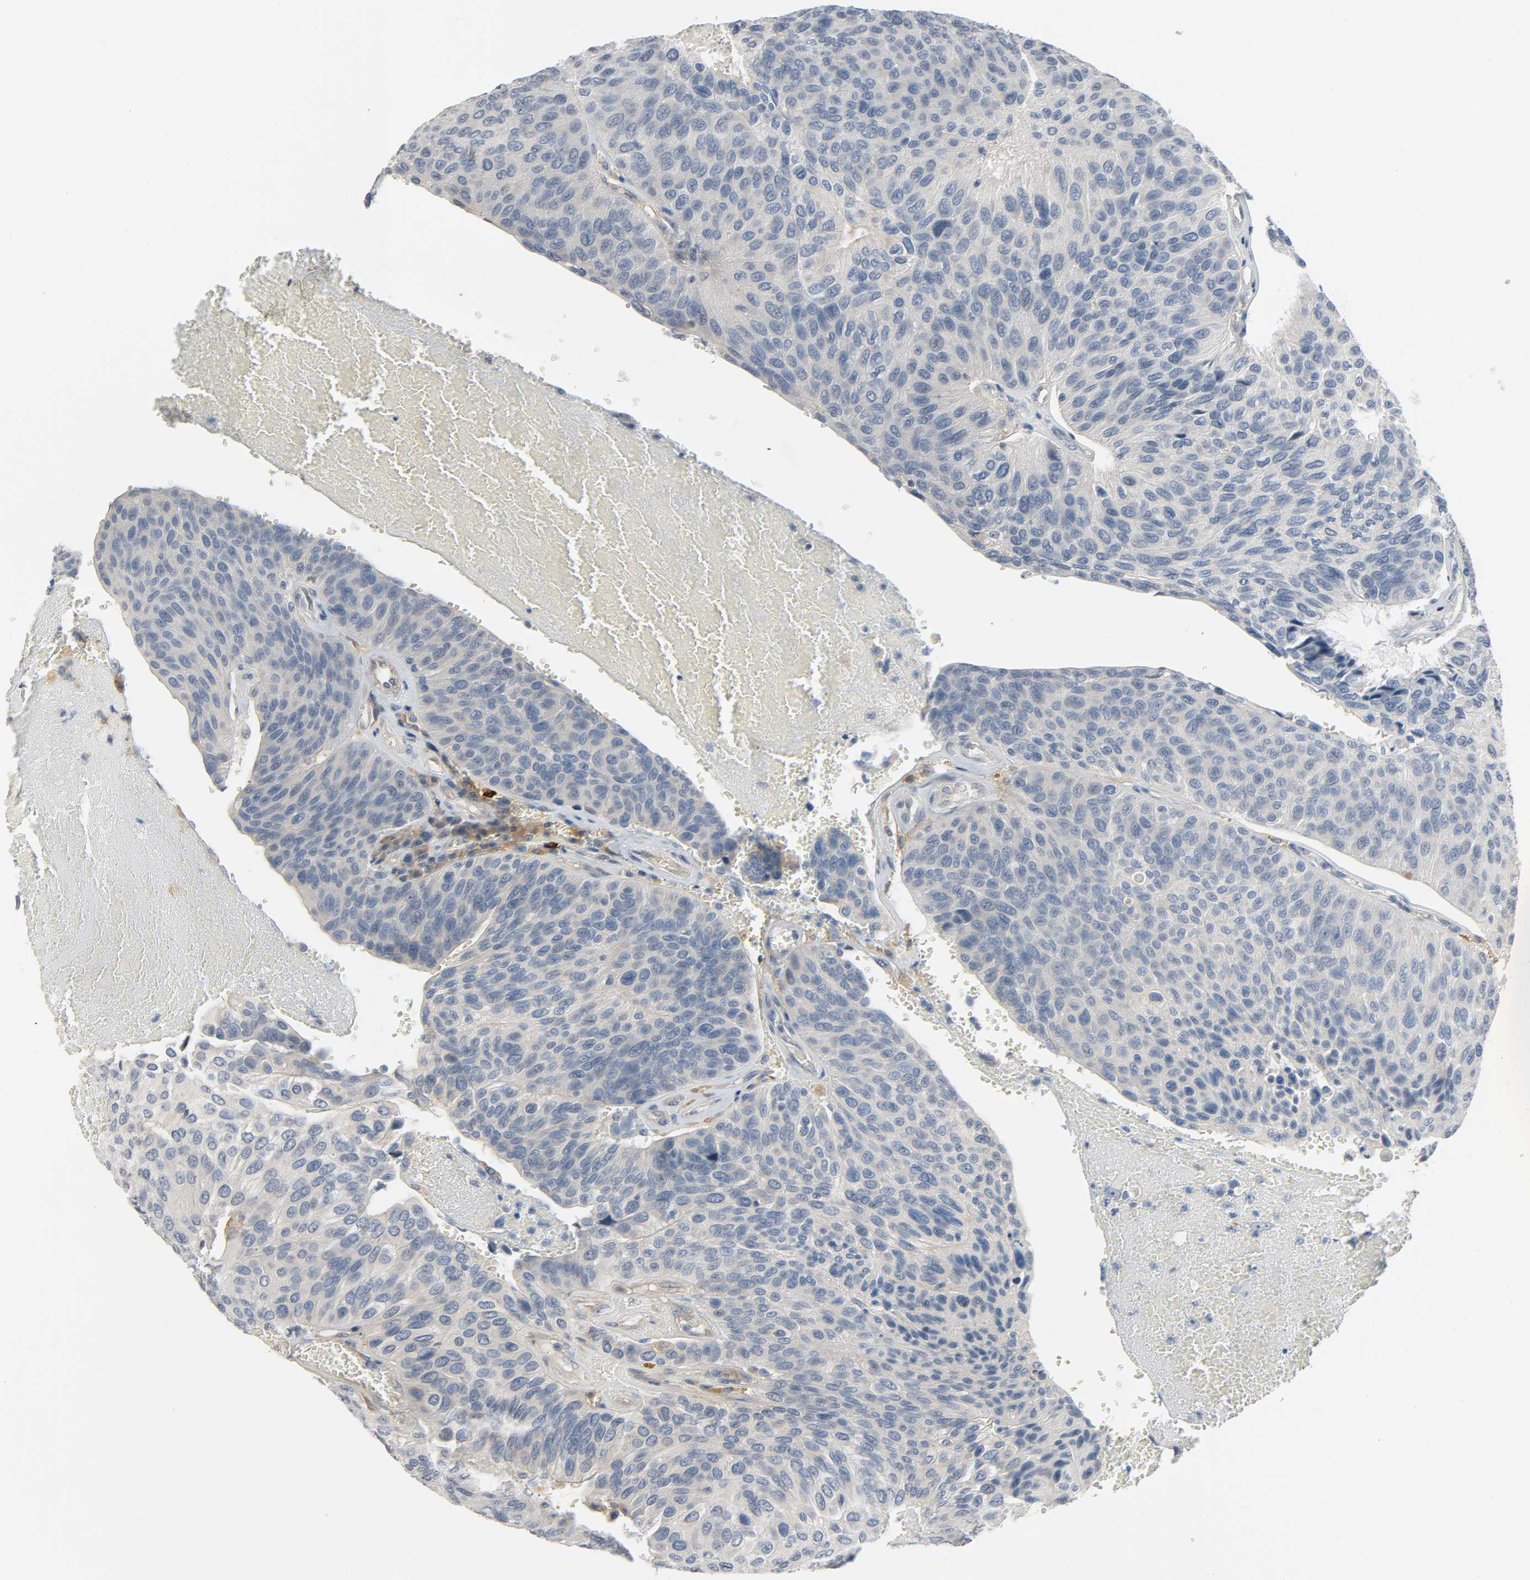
{"staining": {"intensity": "negative", "quantity": "none", "location": "none"}, "tissue": "urothelial cancer", "cell_type": "Tumor cells", "image_type": "cancer", "snomed": [{"axis": "morphology", "description": "Urothelial carcinoma, High grade"}, {"axis": "topography", "description": "Urinary bladder"}], "caption": "A photomicrograph of human high-grade urothelial carcinoma is negative for staining in tumor cells. (DAB IHC with hematoxylin counter stain).", "gene": "LIMCH1", "patient": {"sex": "male", "age": 66}}